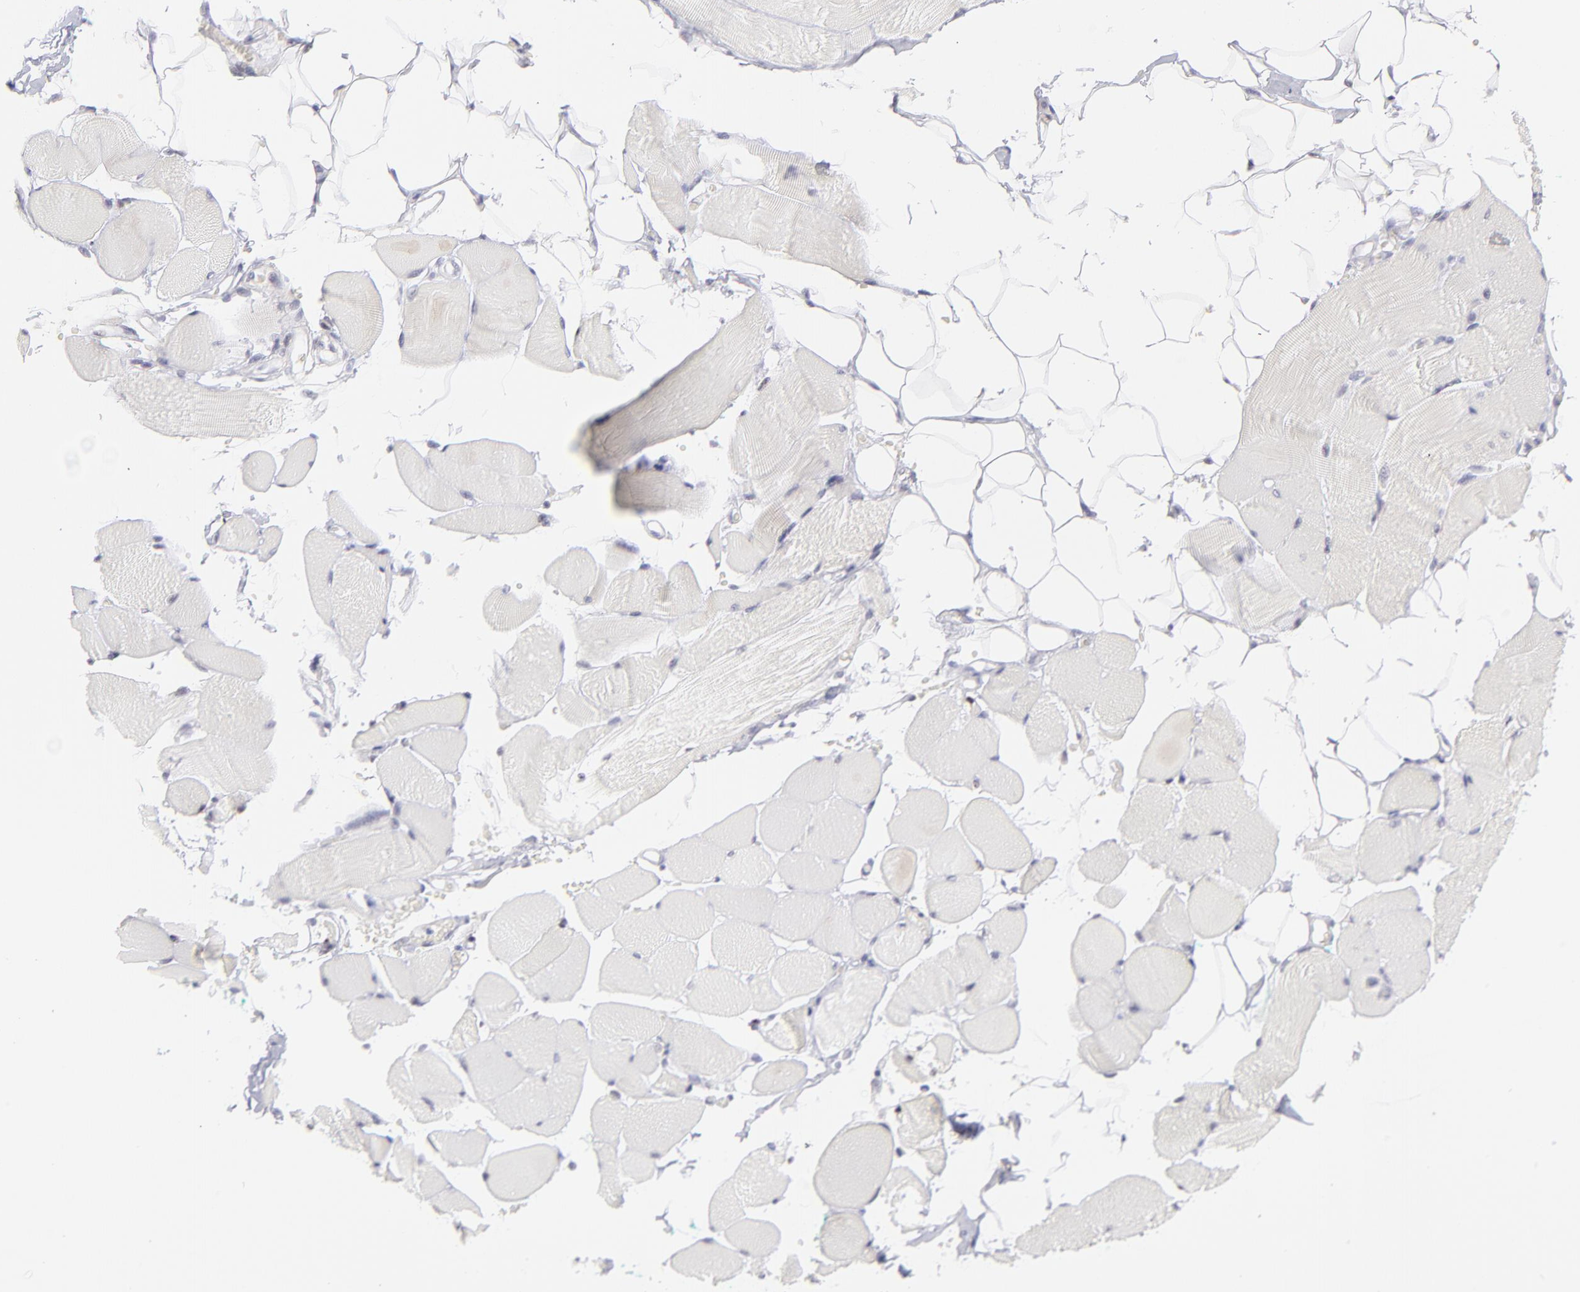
{"staining": {"intensity": "moderate", "quantity": "<25%", "location": "nuclear"}, "tissue": "skeletal muscle", "cell_type": "Myocytes", "image_type": "normal", "snomed": [{"axis": "morphology", "description": "Normal tissue, NOS"}, {"axis": "topography", "description": "Skeletal muscle"}, {"axis": "topography", "description": "Peripheral nerve tissue"}], "caption": "This is a micrograph of IHC staining of benign skeletal muscle, which shows moderate positivity in the nuclear of myocytes.", "gene": "CDC25C", "patient": {"sex": "female", "age": 84}}